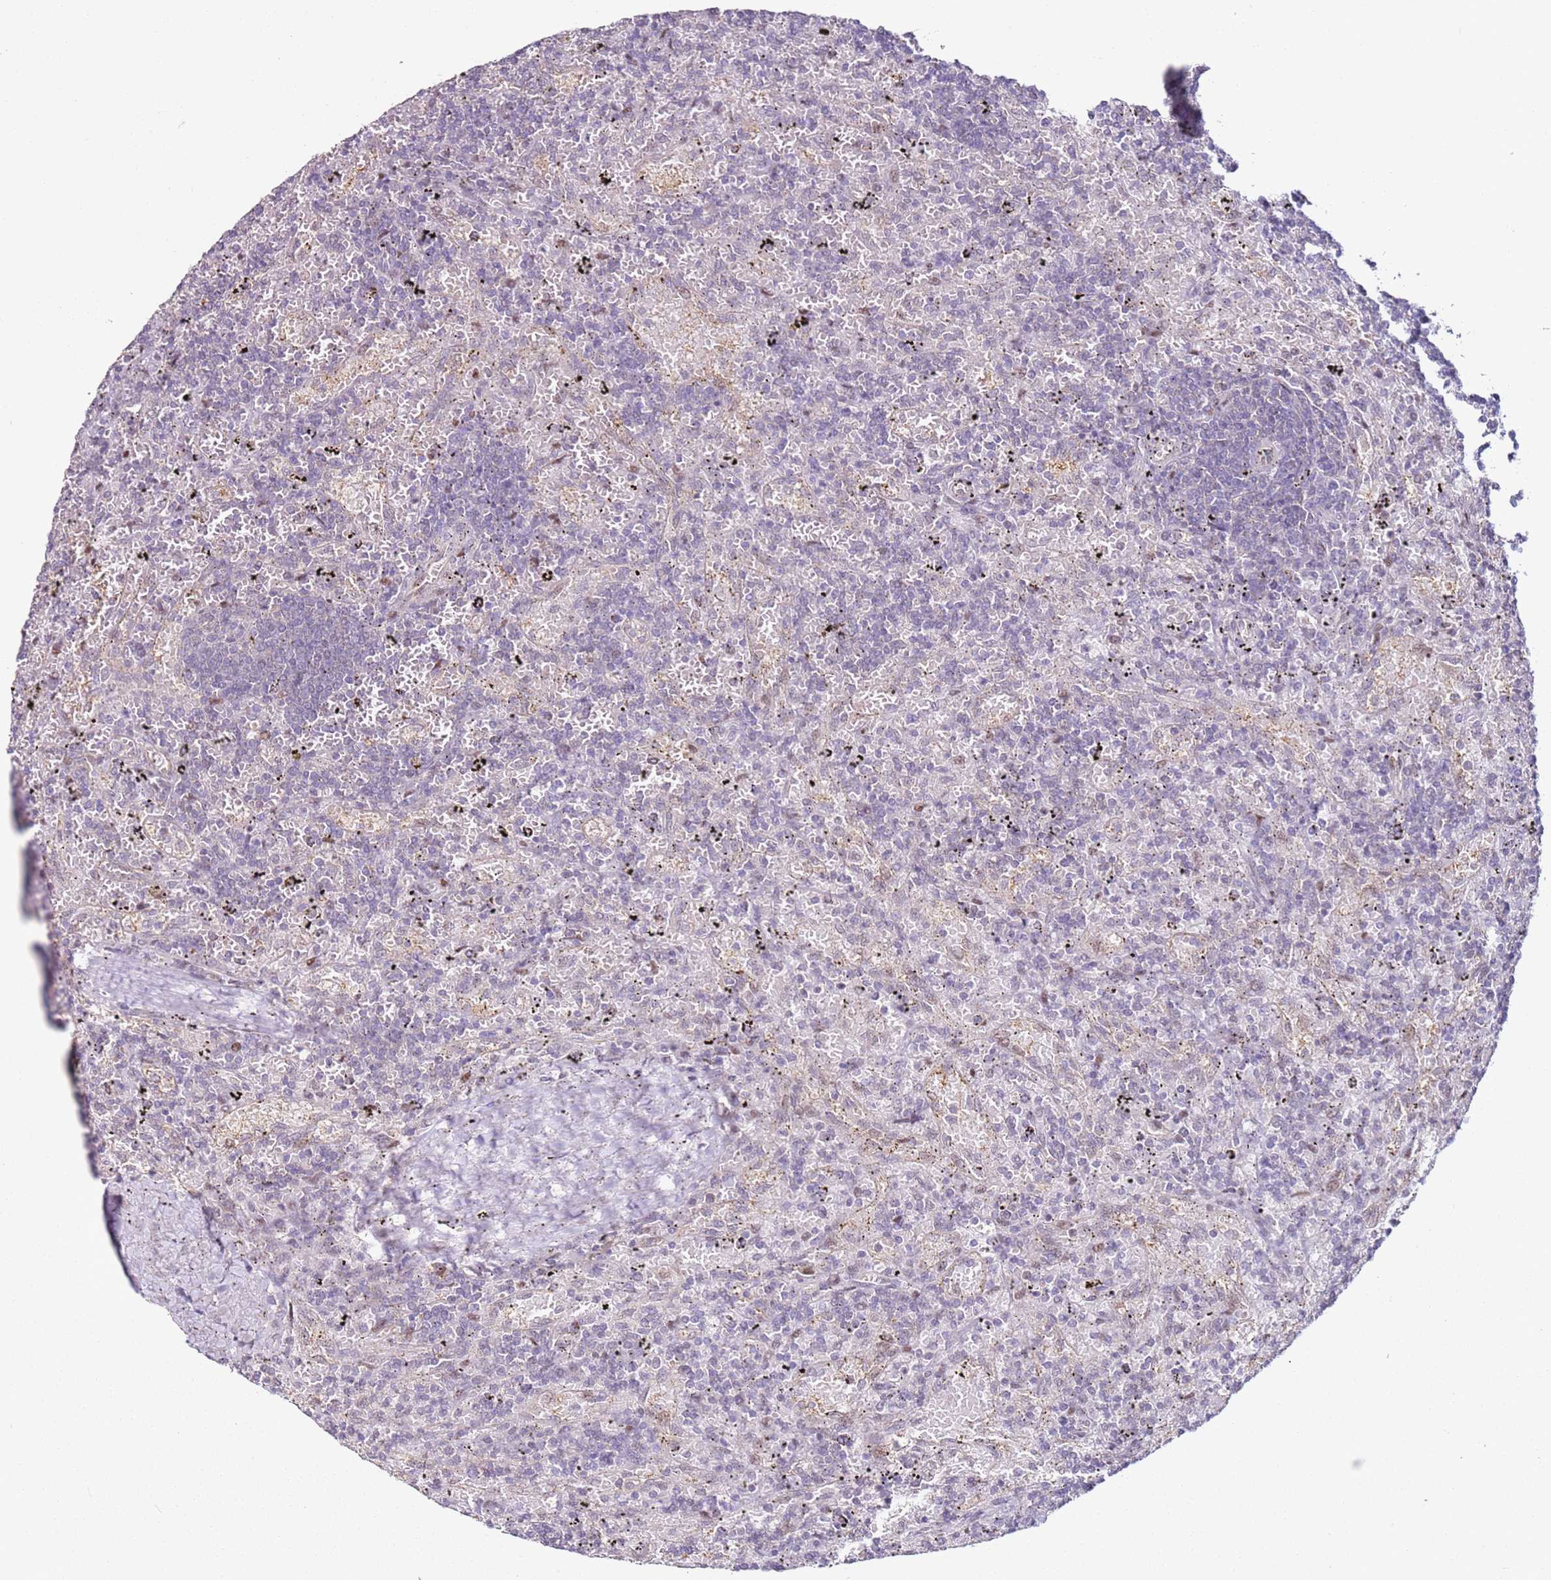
{"staining": {"intensity": "negative", "quantity": "none", "location": "none"}, "tissue": "lymphoma", "cell_type": "Tumor cells", "image_type": "cancer", "snomed": [{"axis": "morphology", "description": "Malignant lymphoma, non-Hodgkin's type, Low grade"}, {"axis": "topography", "description": "Spleen"}], "caption": "Immunohistochemical staining of malignant lymphoma, non-Hodgkin's type (low-grade) displays no significant expression in tumor cells. (DAB immunohistochemistry (IHC) with hematoxylin counter stain).", "gene": "PSMD4", "patient": {"sex": "male", "age": 76}}